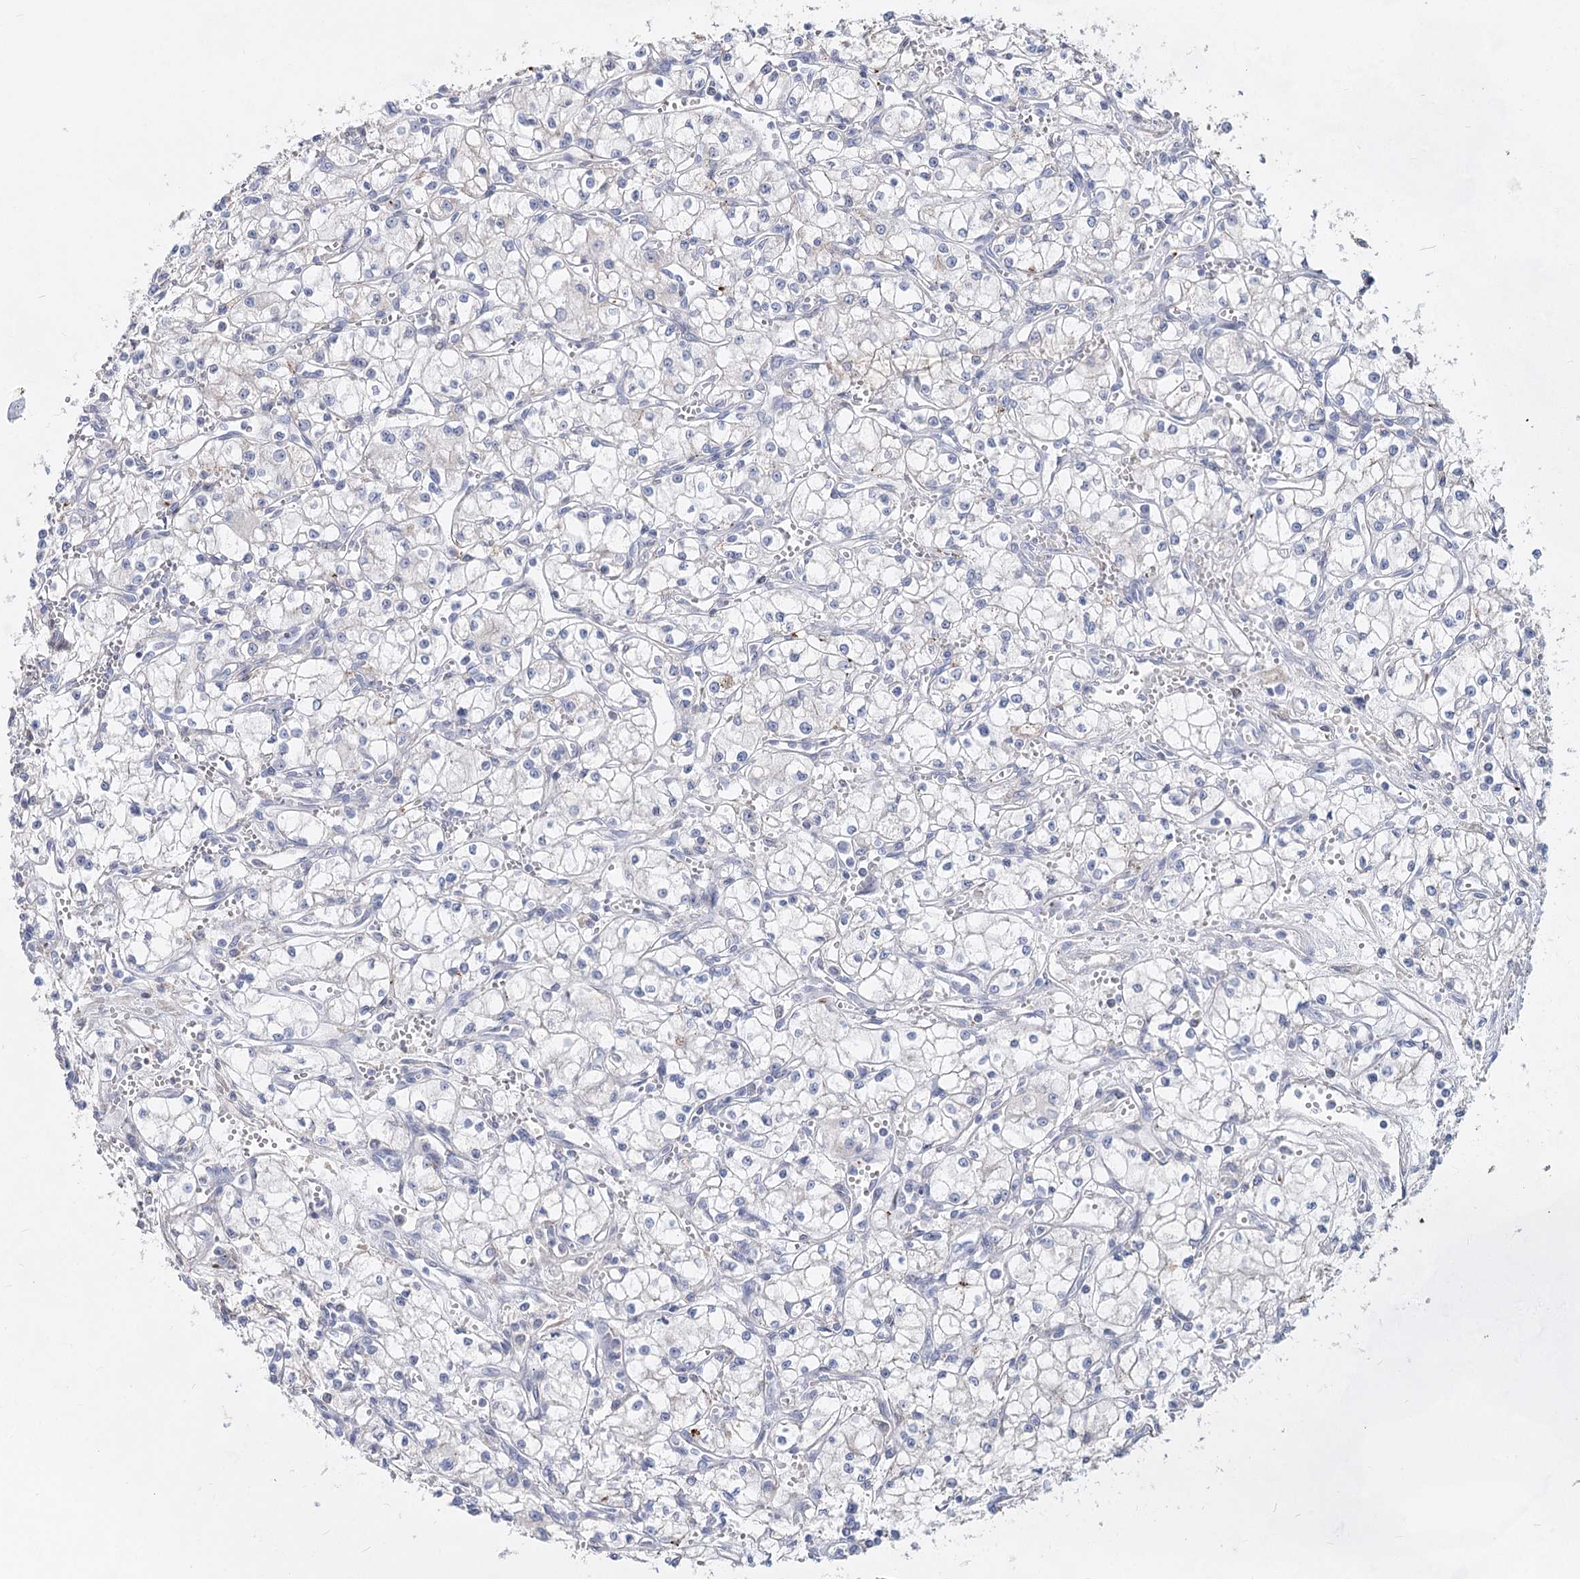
{"staining": {"intensity": "negative", "quantity": "none", "location": "none"}, "tissue": "renal cancer", "cell_type": "Tumor cells", "image_type": "cancer", "snomed": [{"axis": "morphology", "description": "Adenocarcinoma, NOS"}, {"axis": "topography", "description": "Kidney"}], "caption": "Human renal cancer stained for a protein using immunohistochemistry (IHC) shows no expression in tumor cells.", "gene": "TASOR2", "patient": {"sex": "male", "age": 59}}